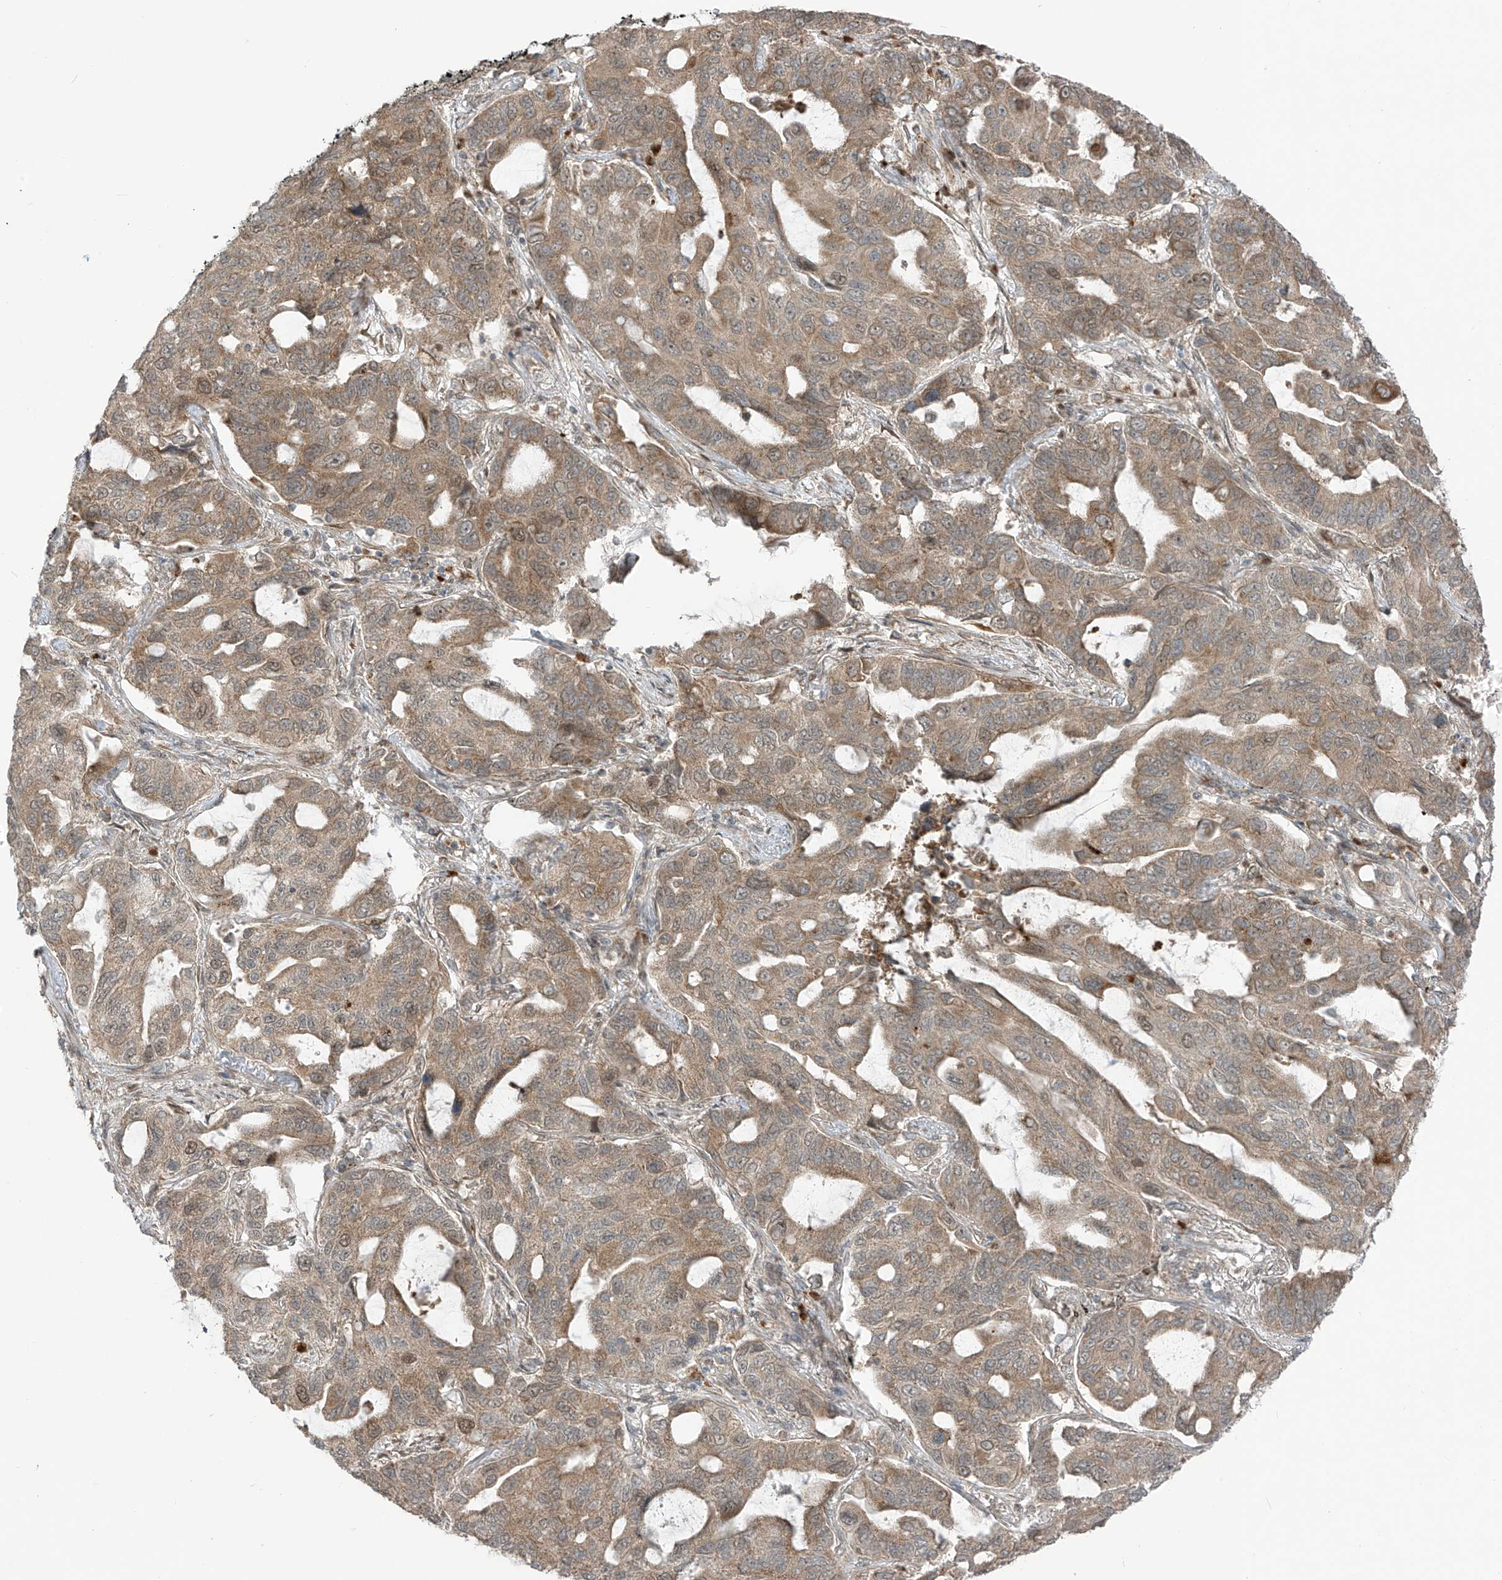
{"staining": {"intensity": "weak", "quantity": ">75%", "location": "cytoplasmic/membranous"}, "tissue": "lung cancer", "cell_type": "Tumor cells", "image_type": "cancer", "snomed": [{"axis": "morphology", "description": "Adenocarcinoma, NOS"}, {"axis": "topography", "description": "Lung"}], "caption": "Tumor cells show low levels of weak cytoplasmic/membranous expression in approximately >75% of cells in adenocarcinoma (lung). Nuclei are stained in blue.", "gene": "PDE11A", "patient": {"sex": "male", "age": 64}}